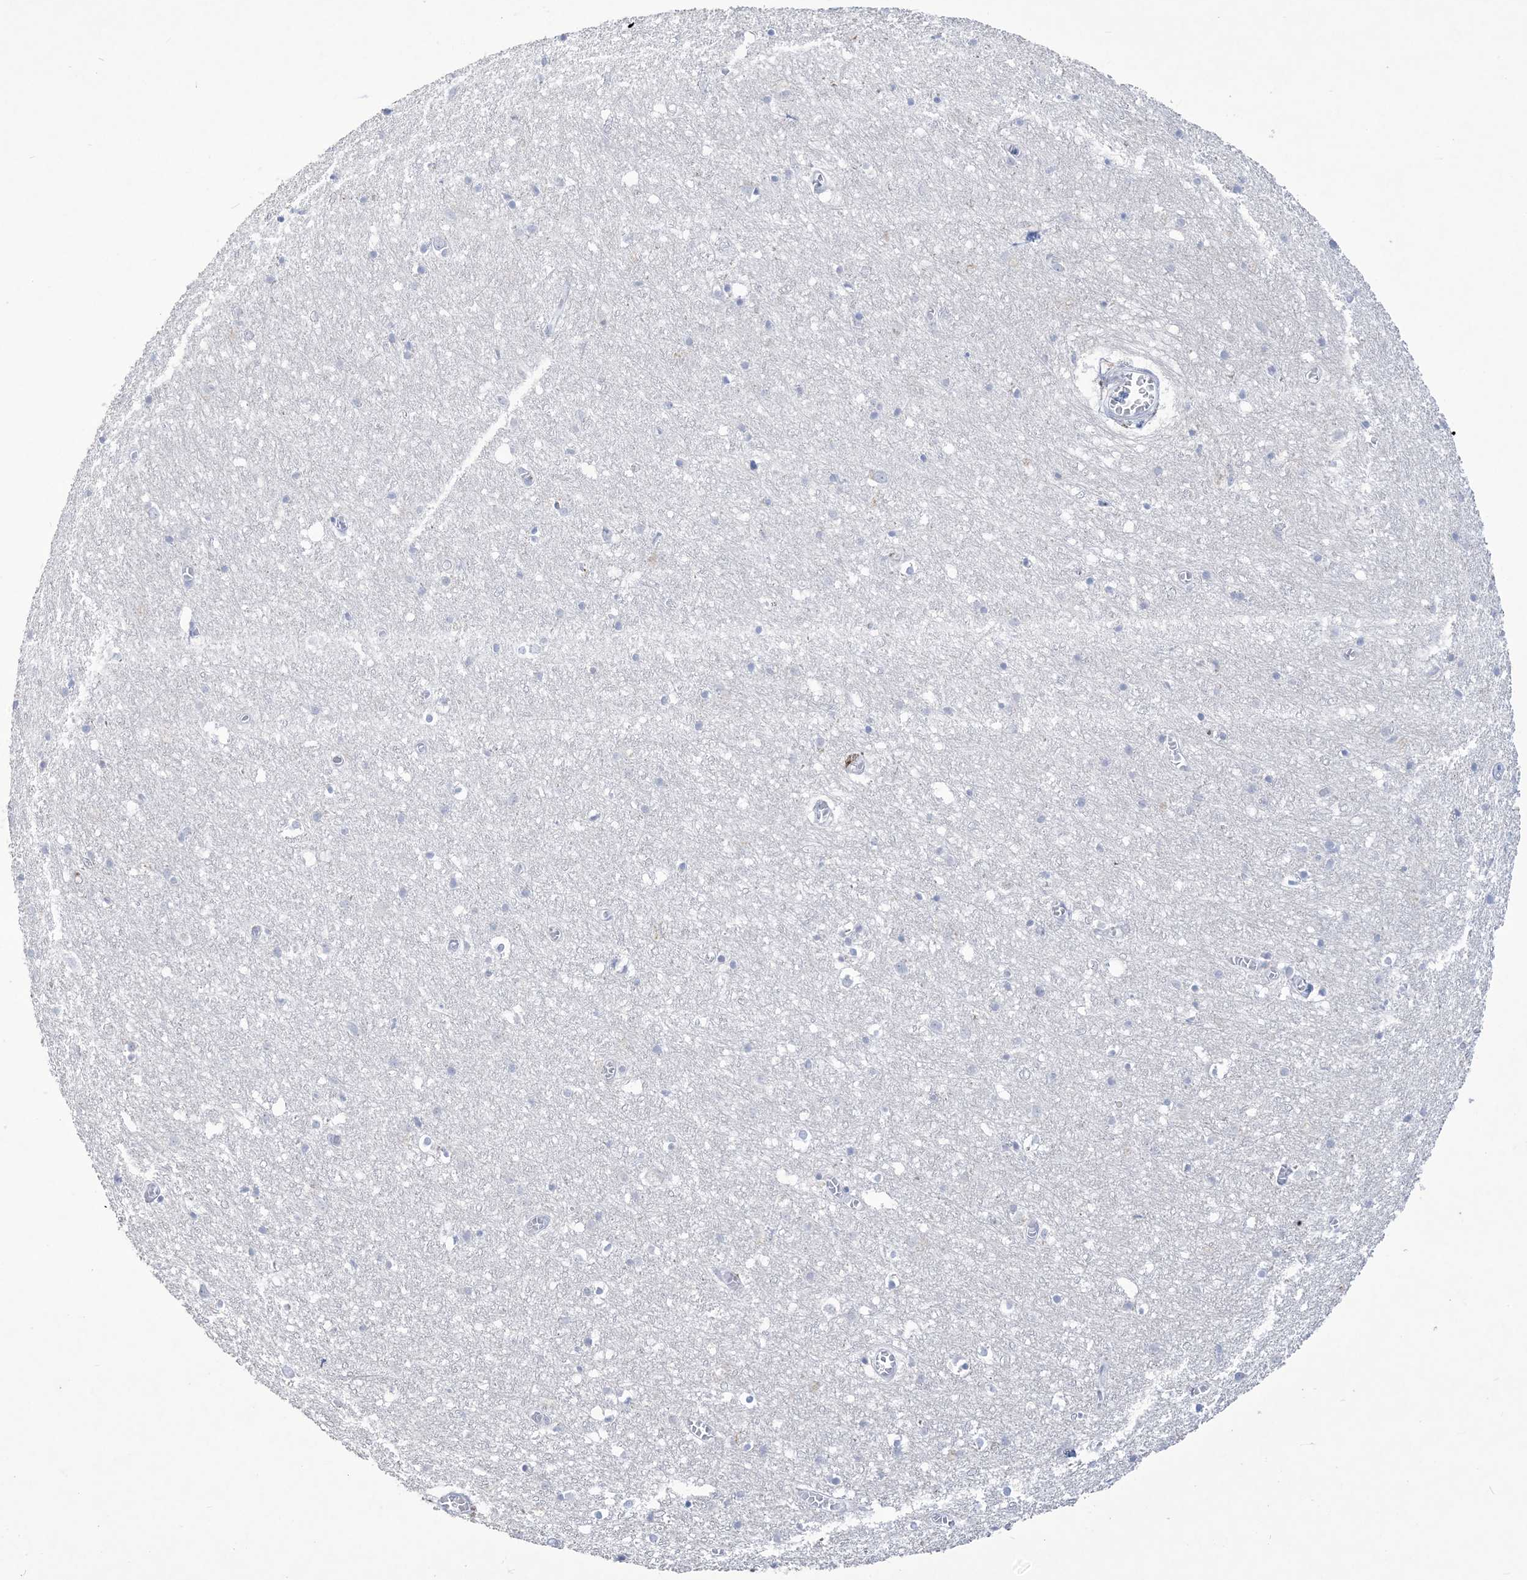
{"staining": {"intensity": "negative", "quantity": "none", "location": "none"}, "tissue": "cerebral cortex", "cell_type": "Endothelial cells", "image_type": "normal", "snomed": [{"axis": "morphology", "description": "Normal tissue, NOS"}, {"axis": "topography", "description": "Cerebral cortex"}], "caption": "IHC of normal human cerebral cortex demonstrates no positivity in endothelial cells. (DAB (3,3'-diaminobenzidine) immunohistochemistry with hematoxylin counter stain).", "gene": "B3GNT7", "patient": {"sex": "female", "age": 64}}